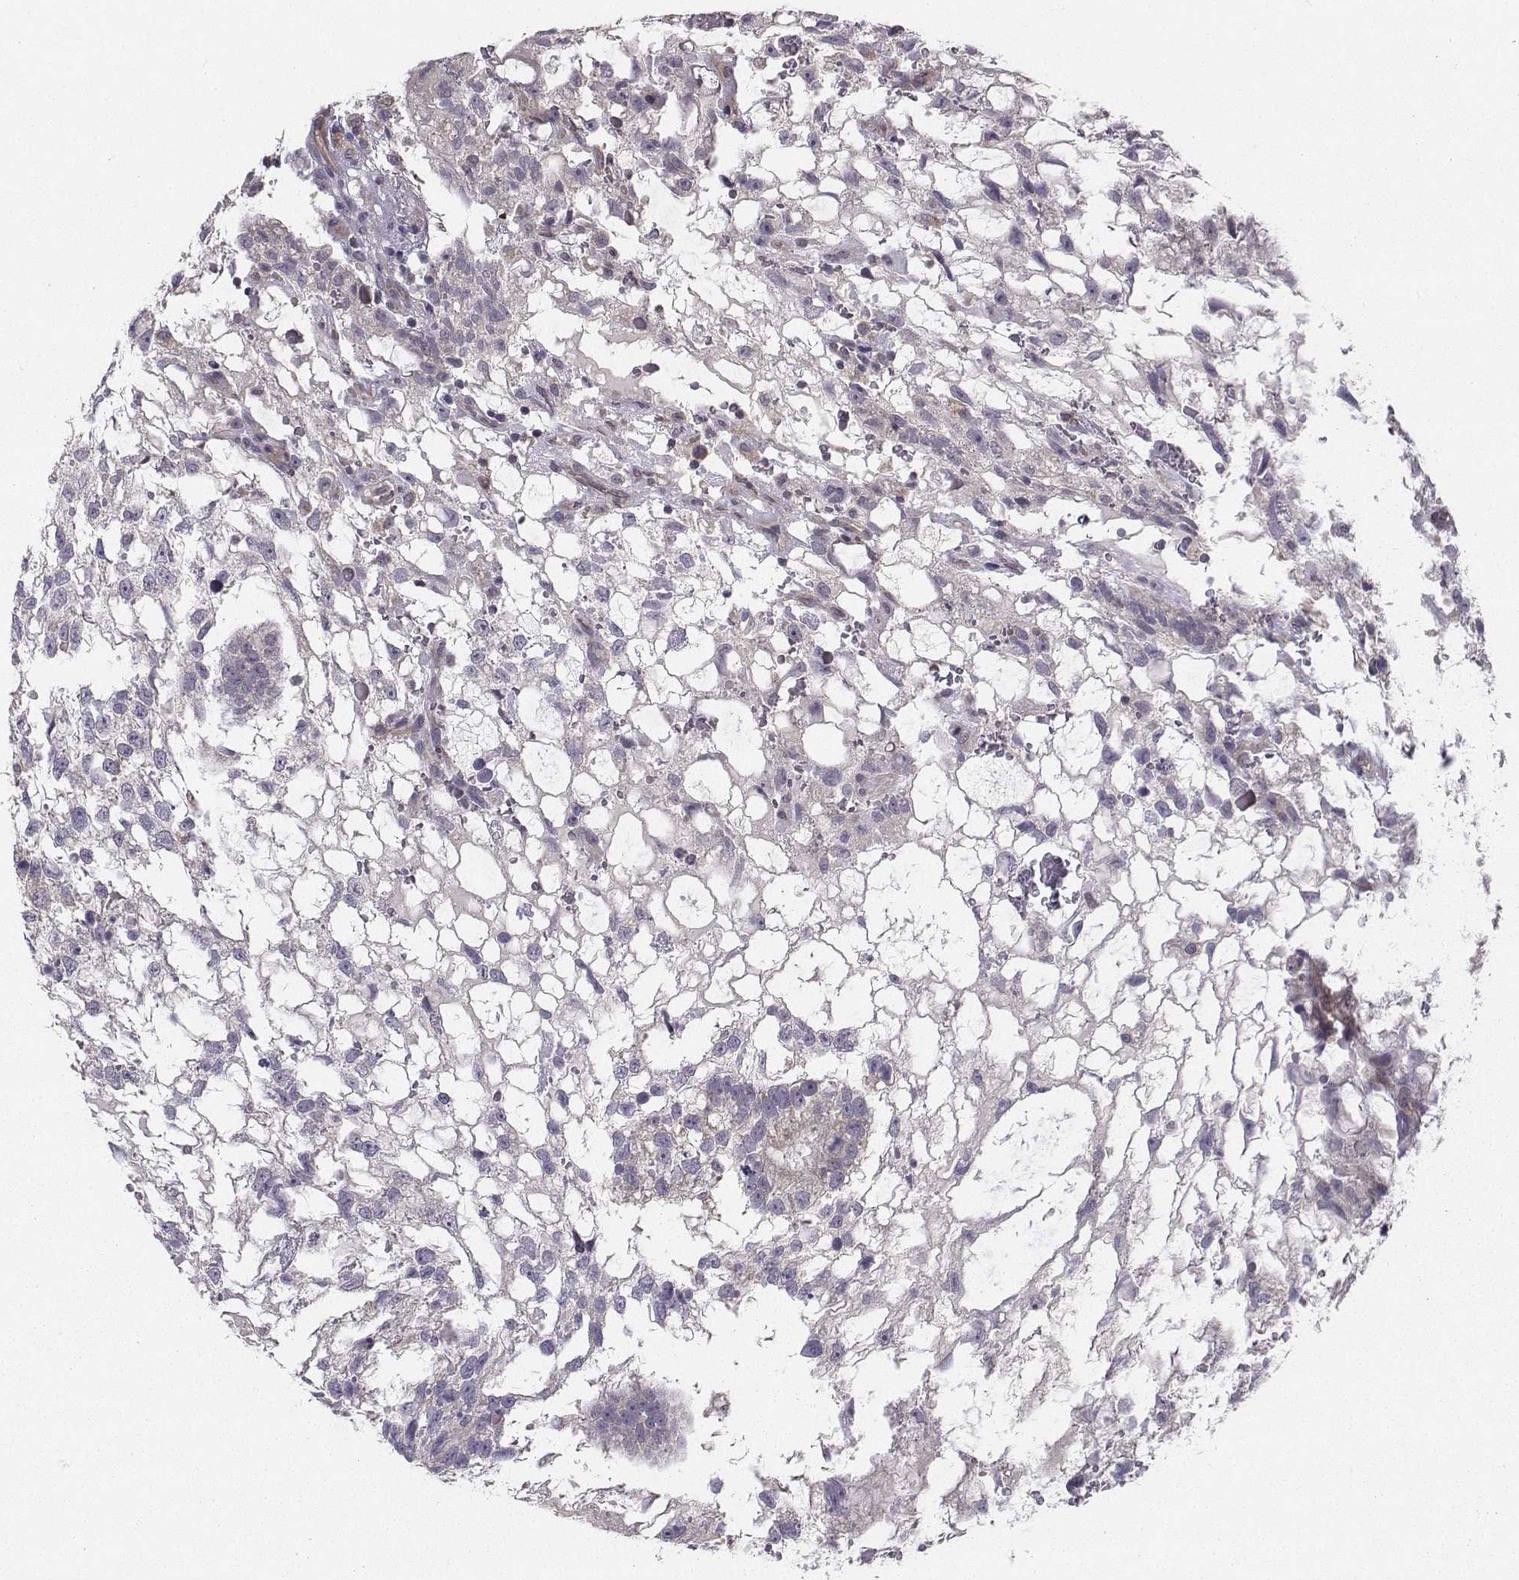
{"staining": {"intensity": "negative", "quantity": "none", "location": "none"}, "tissue": "testis cancer", "cell_type": "Tumor cells", "image_type": "cancer", "snomed": [{"axis": "morphology", "description": "Normal tissue, NOS"}, {"axis": "morphology", "description": "Carcinoma, Embryonal, NOS"}, {"axis": "topography", "description": "Testis"}, {"axis": "topography", "description": "Epididymis"}], "caption": "Protein analysis of embryonal carcinoma (testis) displays no significant positivity in tumor cells.", "gene": "PEX5L", "patient": {"sex": "male", "age": 32}}